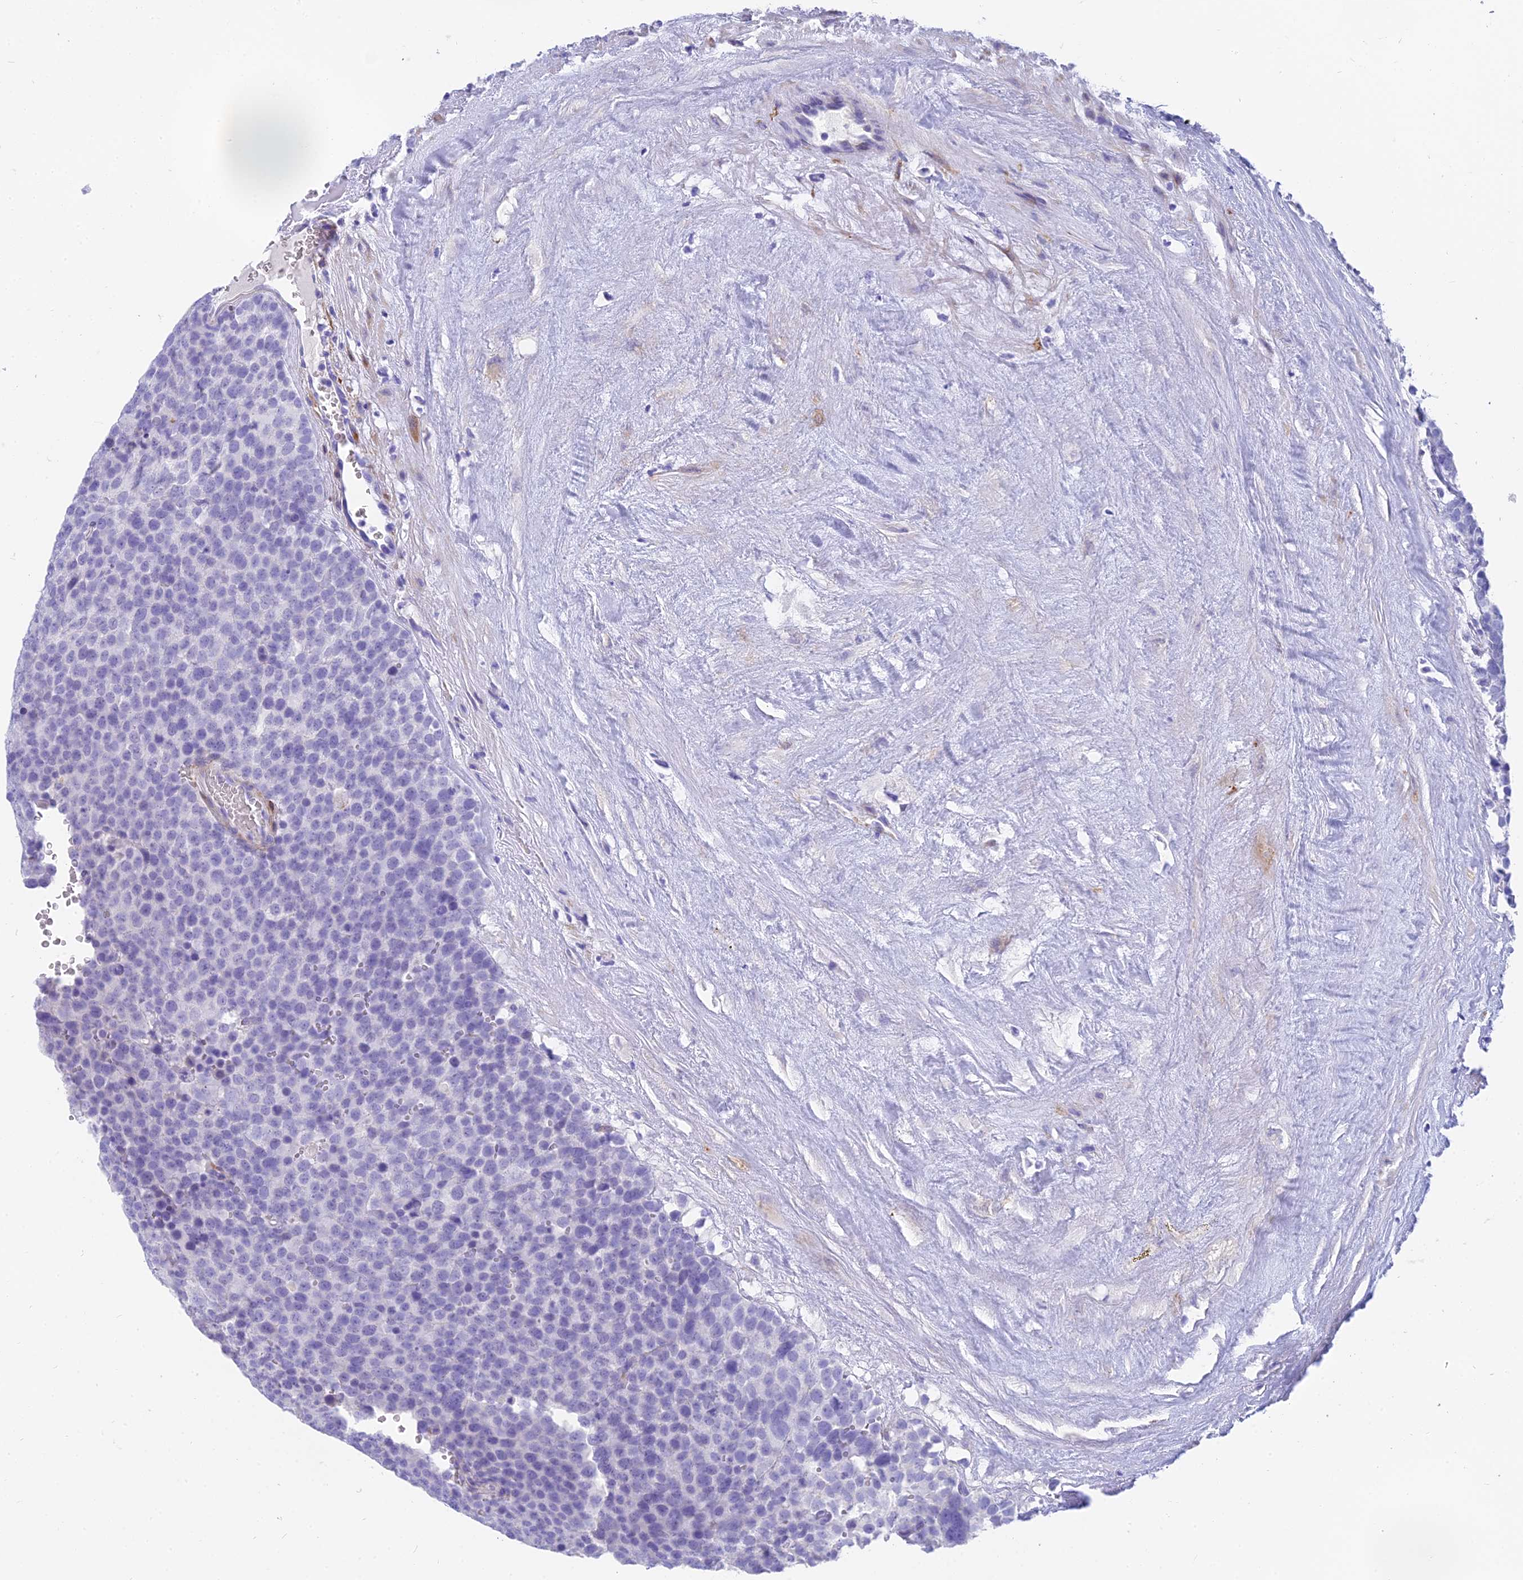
{"staining": {"intensity": "negative", "quantity": "none", "location": "none"}, "tissue": "testis cancer", "cell_type": "Tumor cells", "image_type": "cancer", "snomed": [{"axis": "morphology", "description": "Seminoma, NOS"}, {"axis": "topography", "description": "Testis"}], "caption": "Immunohistochemistry (IHC) of human seminoma (testis) reveals no staining in tumor cells.", "gene": "SLC36A2", "patient": {"sex": "male", "age": 71}}